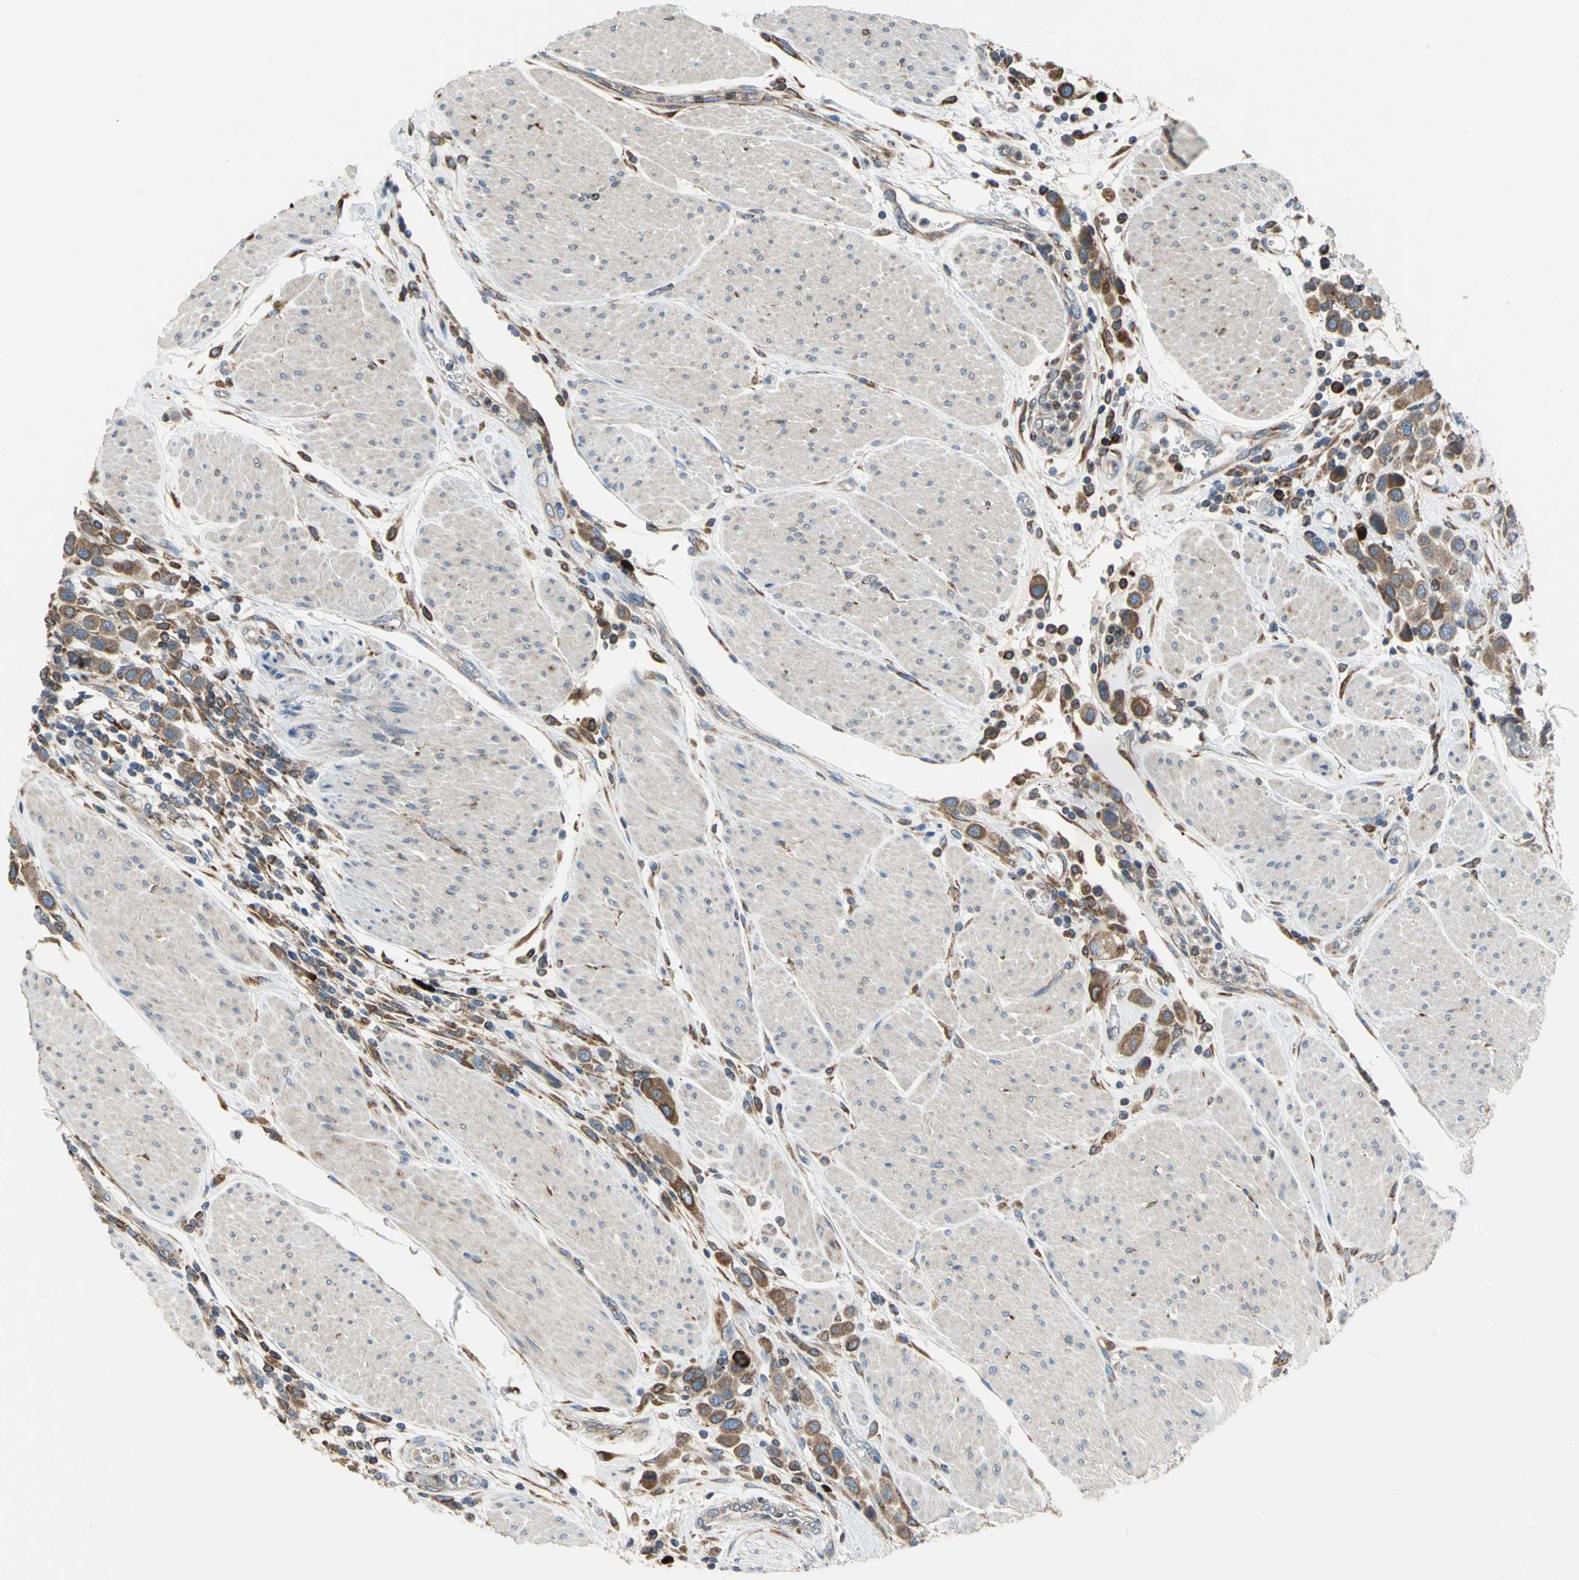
{"staining": {"intensity": "moderate", "quantity": ">75%", "location": "cytoplasmic/membranous"}, "tissue": "urothelial cancer", "cell_type": "Tumor cells", "image_type": "cancer", "snomed": [{"axis": "morphology", "description": "Urothelial carcinoma, High grade"}, {"axis": "topography", "description": "Urinary bladder"}], "caption": "Immunohistochemical staining of urothelial cancer demonstrates medium levels of moderate cytoplasmic/membranous protein staining in approximately >75% of tumor cells.", "gene": "SDF2L1", "patient": {"sex": "male", "age": 50}}